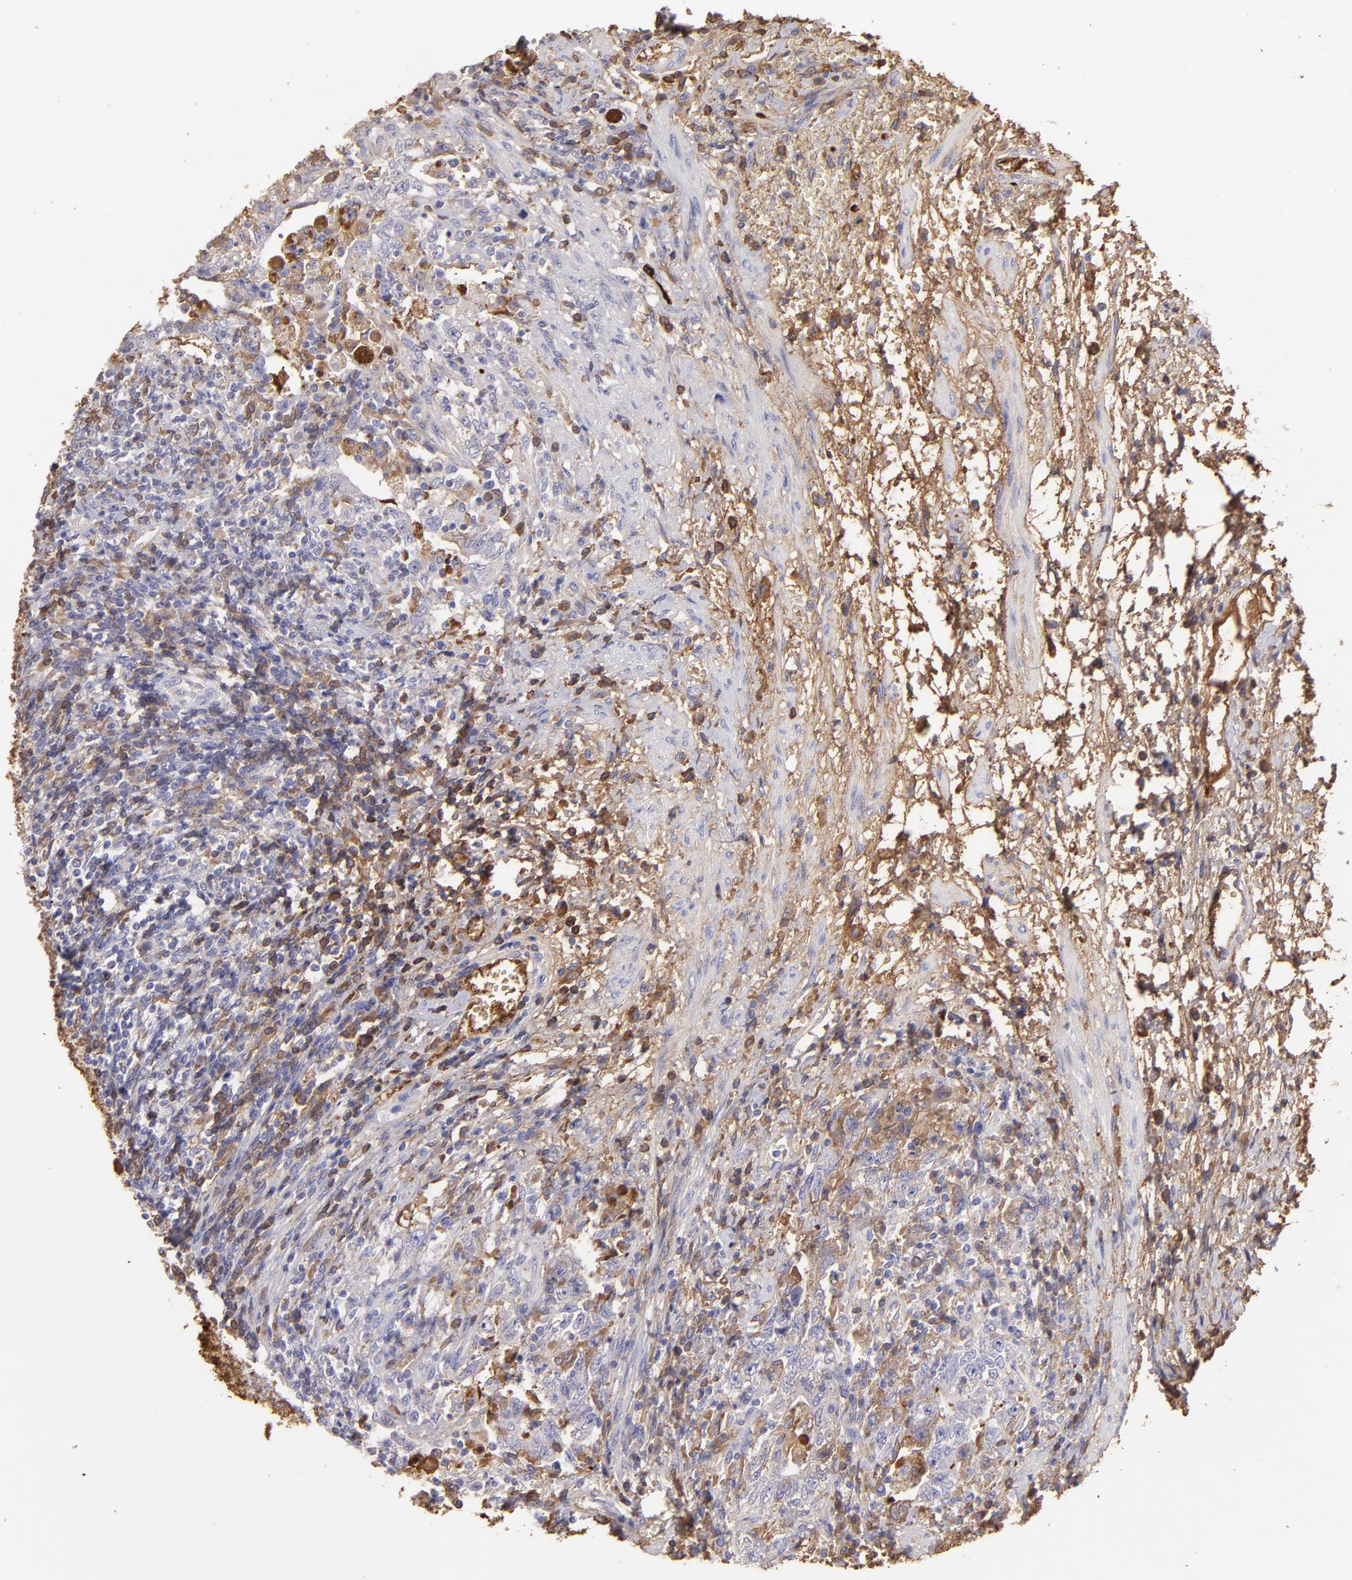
{"staining": {"intensity": "moderate", "quantity": ">75%", "location": "cytoplasmic/membranous"}, "tissue": "testis cancer", "cell_type": "Tumor cells", "image_type": "cancer", "snomed": [{"axis": "morphology", "description": "Carcinoma, Embryonal, NOS"}, {"axis": "topography", "description": "Testis"}], "caption": "Human embryonal carcinoma (testis) stained for a protein (brown) reveals moderate cytoplasmic/membranous positive staining in approximately >75% of tumor cells.", "gene": "FGB", "patient": {"sex": "male", "age": 26}}